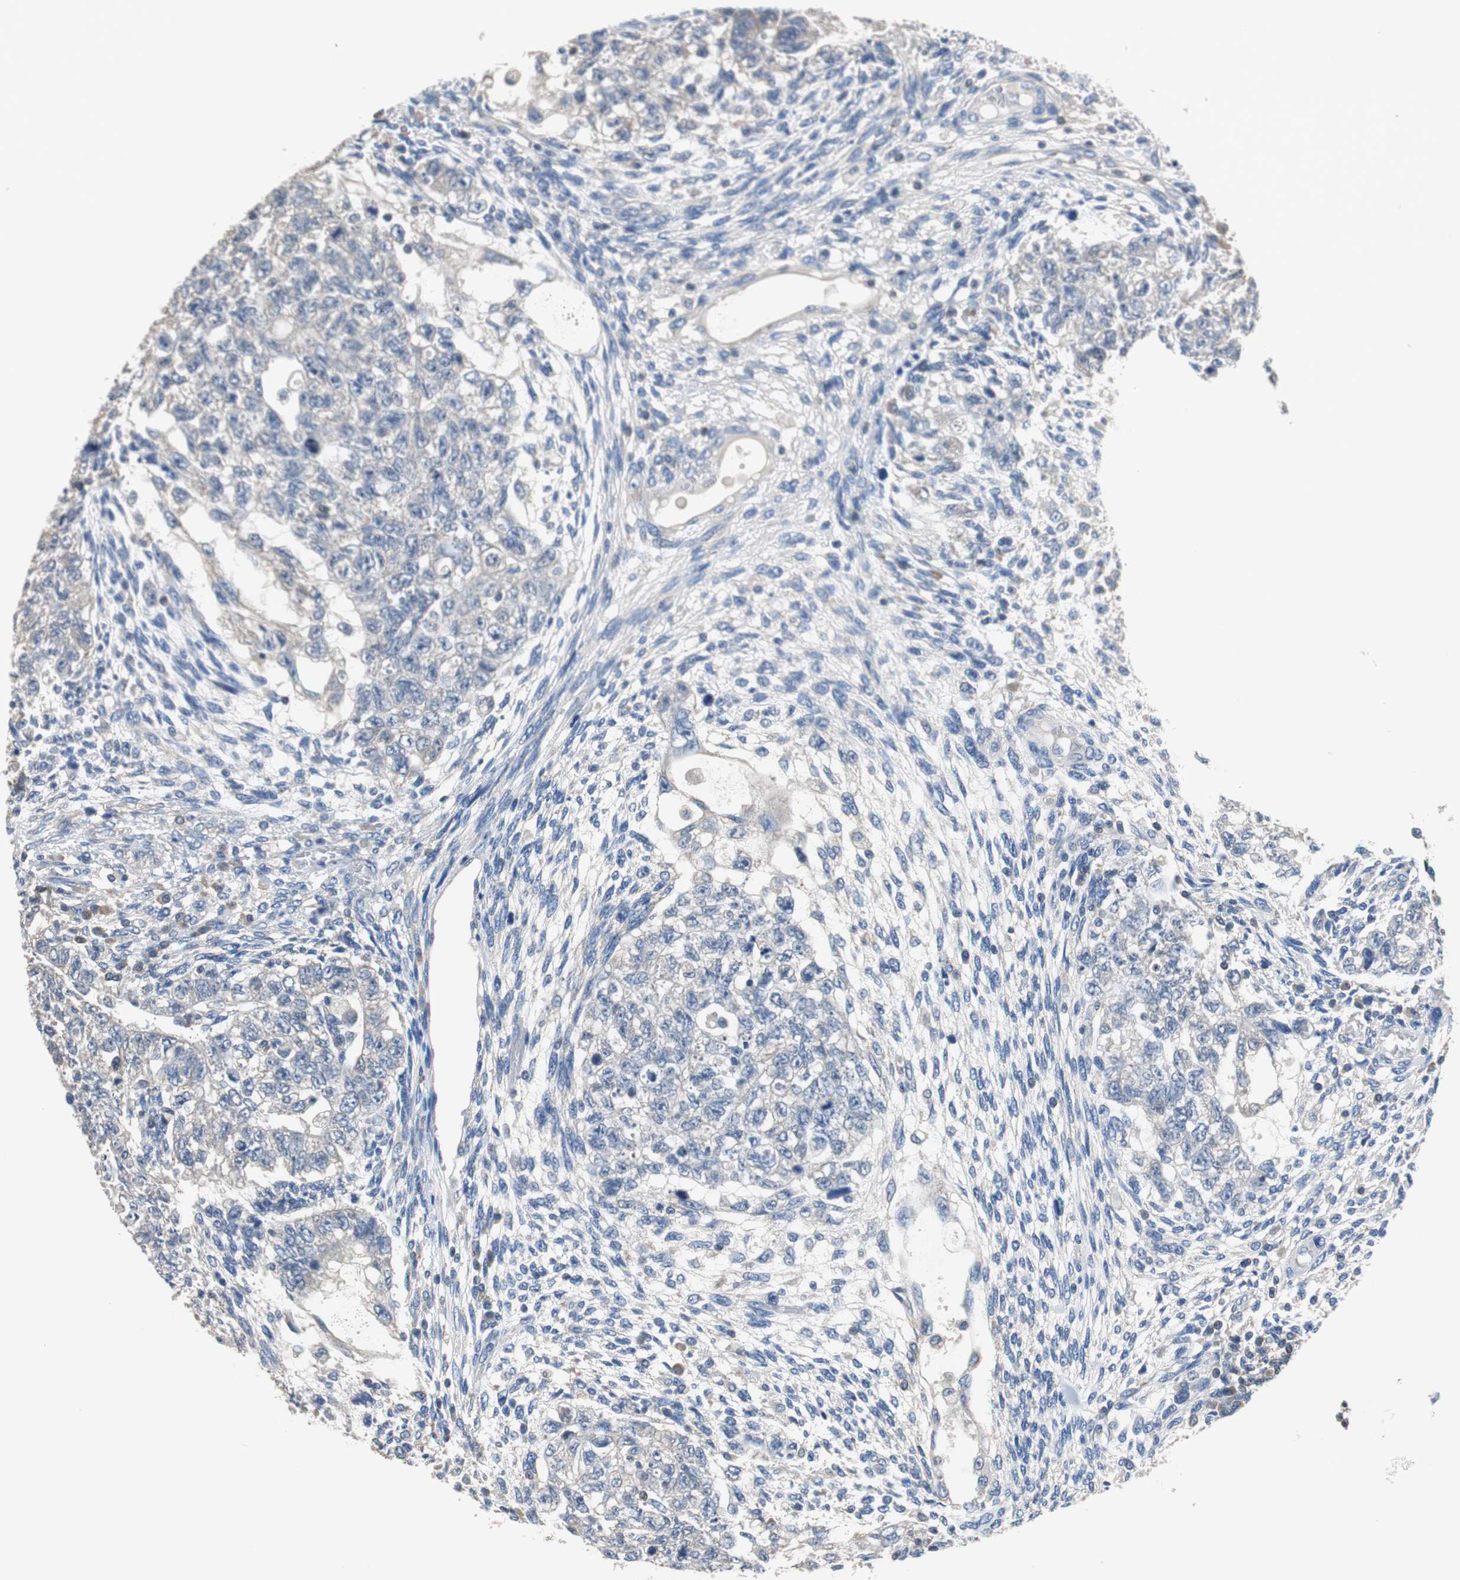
{"staining": {"intensity": "negative", "quantity": "none", "location": "none"}, "tissue": "testis cancer", "cell_type": "Tumor cells", "image_type": "cancer", "snomed": [{"axis": "morphology", "description": "Normal tissue, NOS"}, {"axis": "morphology", "description": "Carcinoma, Embryonal, NOS"}, {"axis": "topography", "description": "Testis"}], "caption": "IHC image of neoplastic tissue: embryonal carcinoma (testis) stained with DAB shows no significant protein expression in tumor cells.", "gene": "PRKCA", "patient": {"sex": "male", "age": 36}}